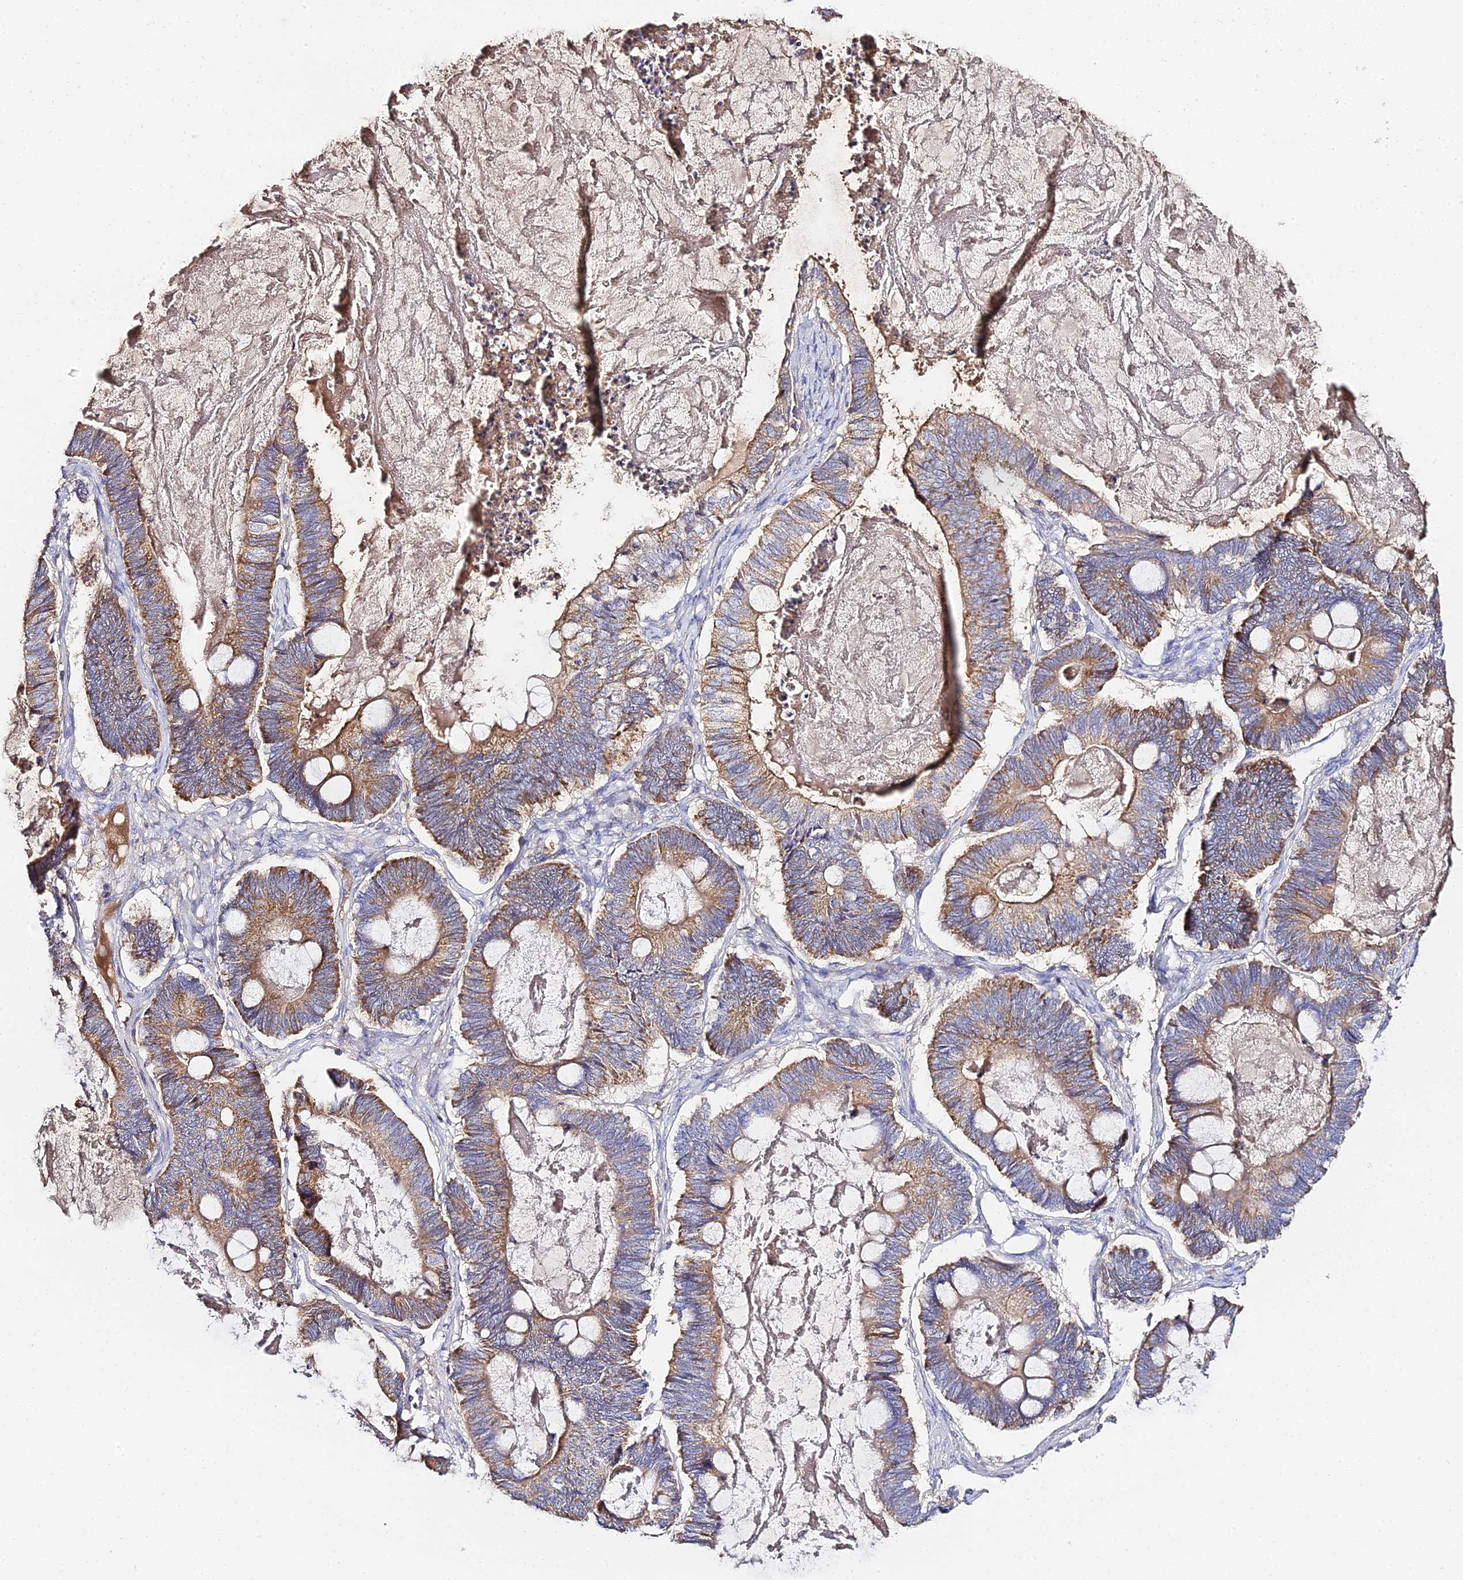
{"staining": {"intensity": "moderate", "quantity": "25%-75%", "location": "cytoplasmic/membranous"}, "tissue": "ovarian cancer", "cell_type": "Tumor cells", "image_type": "cancer", "snomed": [{"axis": "morphology", "description": "Cystadenocarcinoma, mucinous, NOS"}, {"axis": "topography", "description": "Ovary"}], "caption": "Protein expression analysis of mucinous cystadenocarcinoma (ovarian) displays moderate cytoplasmic/membranous staining in about 25%-75% of tumor cells.", "gene": "SCX", "patient": {"sex": "female", "age": 61}}